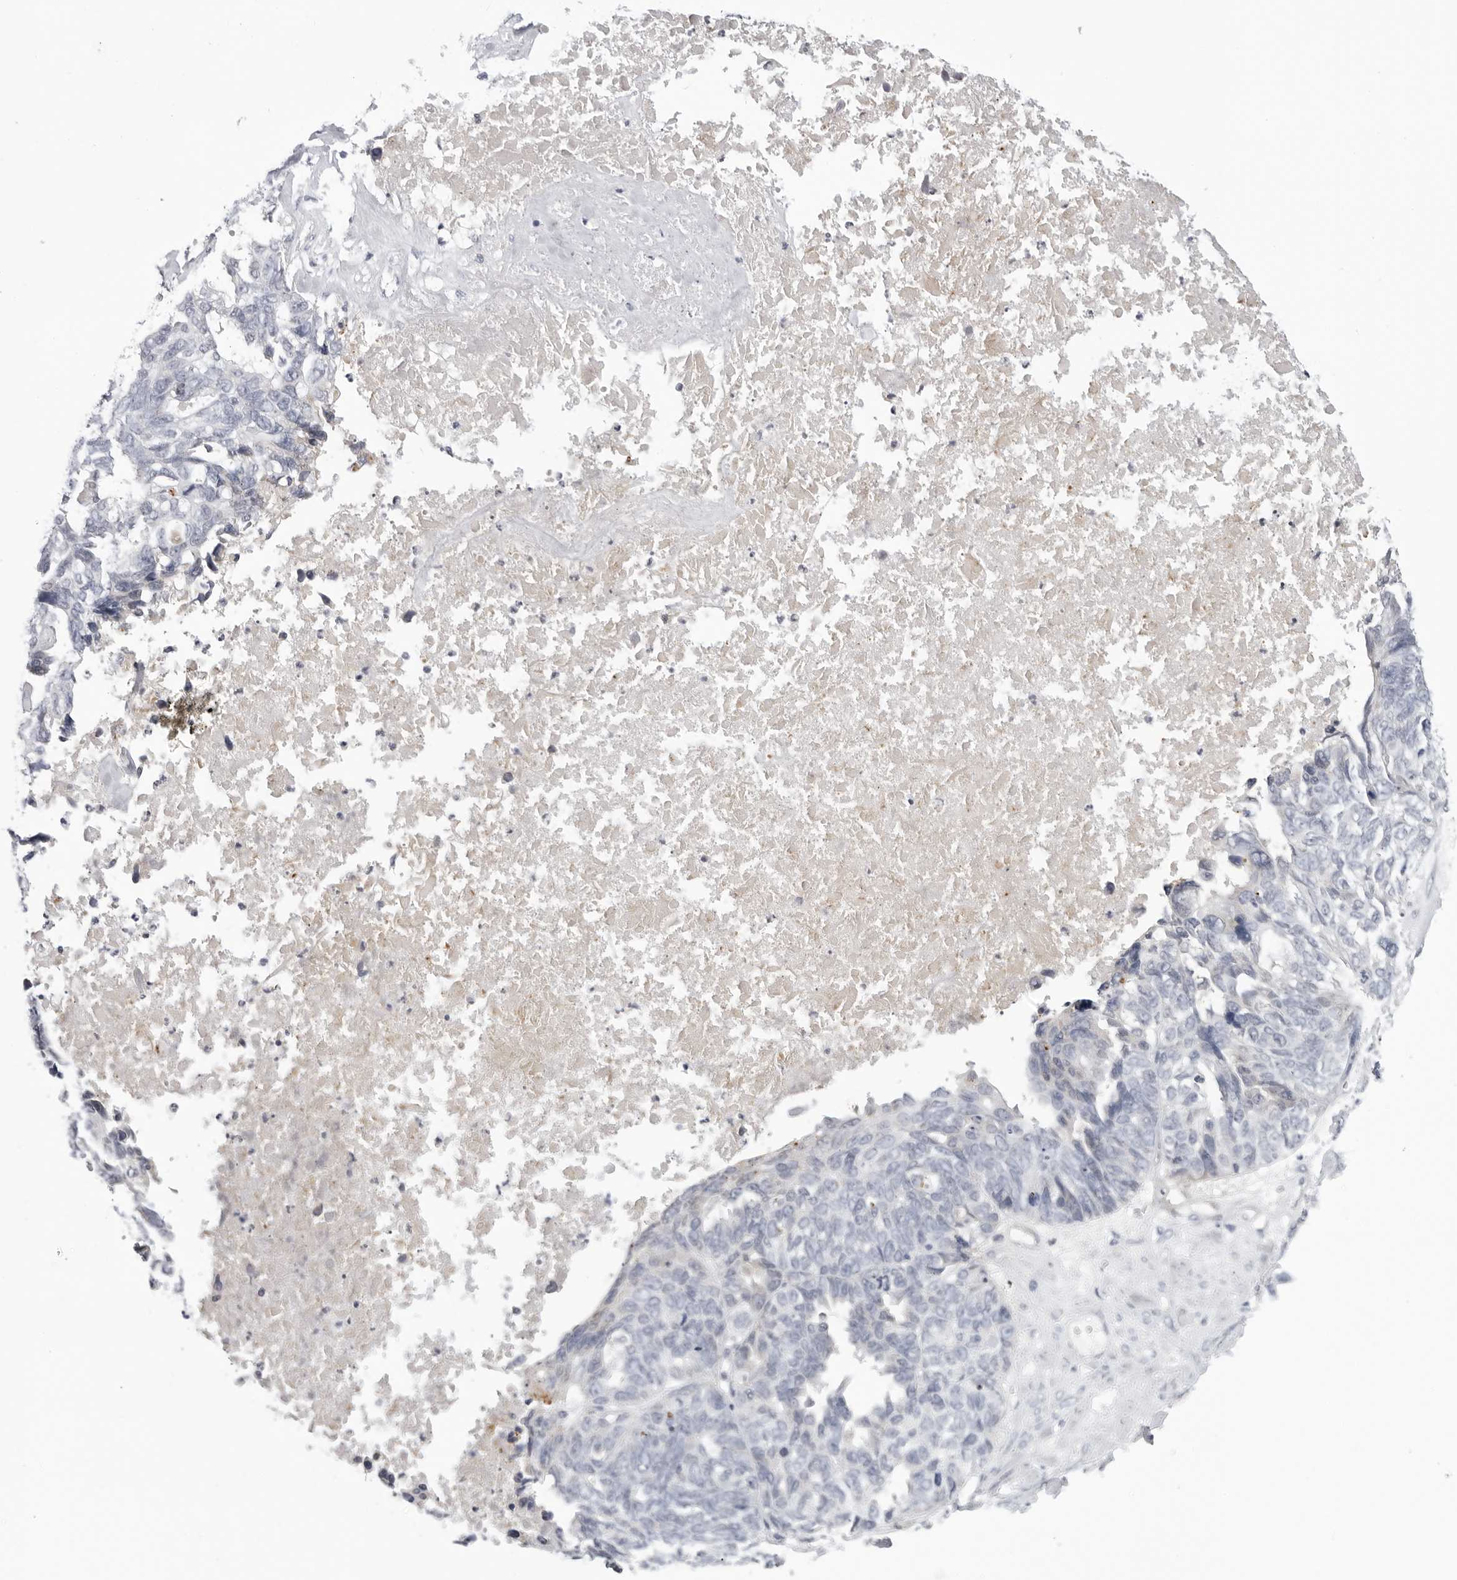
{"staining": {"intensity": "negative", "quantity": "none", "location": "none"}, "tissue": "ovarian cancer", "cell_type": "Tumor cells", "image_type": "cancer", "snomed": [{"axis": "morphology", "description": "Cystadenocarcinoma, serous, NOS"}, {"axis": "topography", "description": "Ovary"}], "caption": "DAB (3,3'-diaminobenzidine) immunohistochemical staining of ovarian cancer shows no significant expression in tumor cells.", "gene": "ZNF502", "patient": {"sex": "female", "age": 79}}